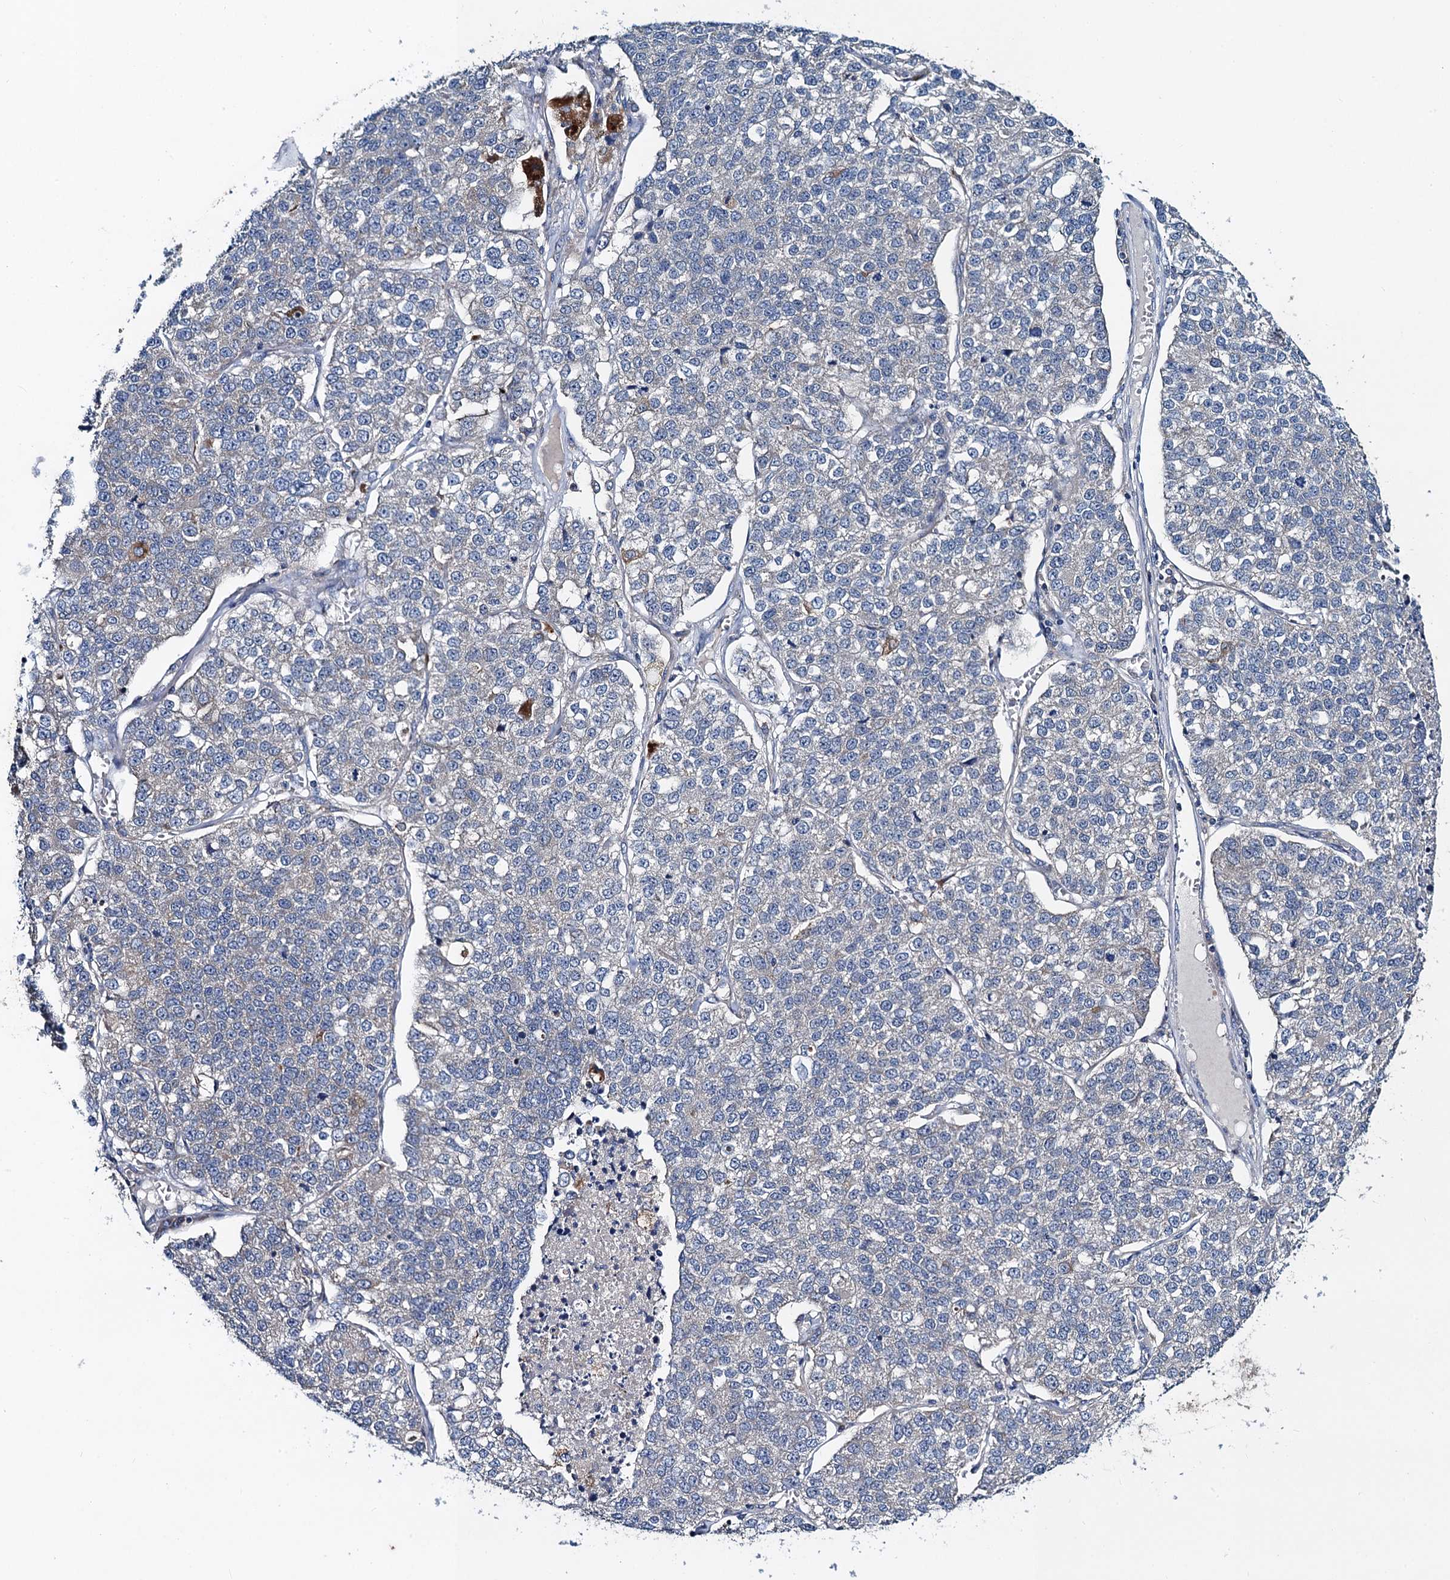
{"staining": {"intensity": "negative", "quantity": "none", "location": "none"}, "tissue": "lung cancer", "cell_type": "Tumor cells", "image_type": "cancer", "snomed": [{"axis": "morphology", "description": "Adenocarcinoma, NOS"}, {"axis": "topography", "description": "Lung"}], "caption": "Histopathology image shows no significant protein expression in tumor cells of lung cancer (adenocarcinoma). (DAB immunohistochemistry (IHC), high magnification).", "gene": "SNAP29", "patient": {"sex": "male", "age": 49}}